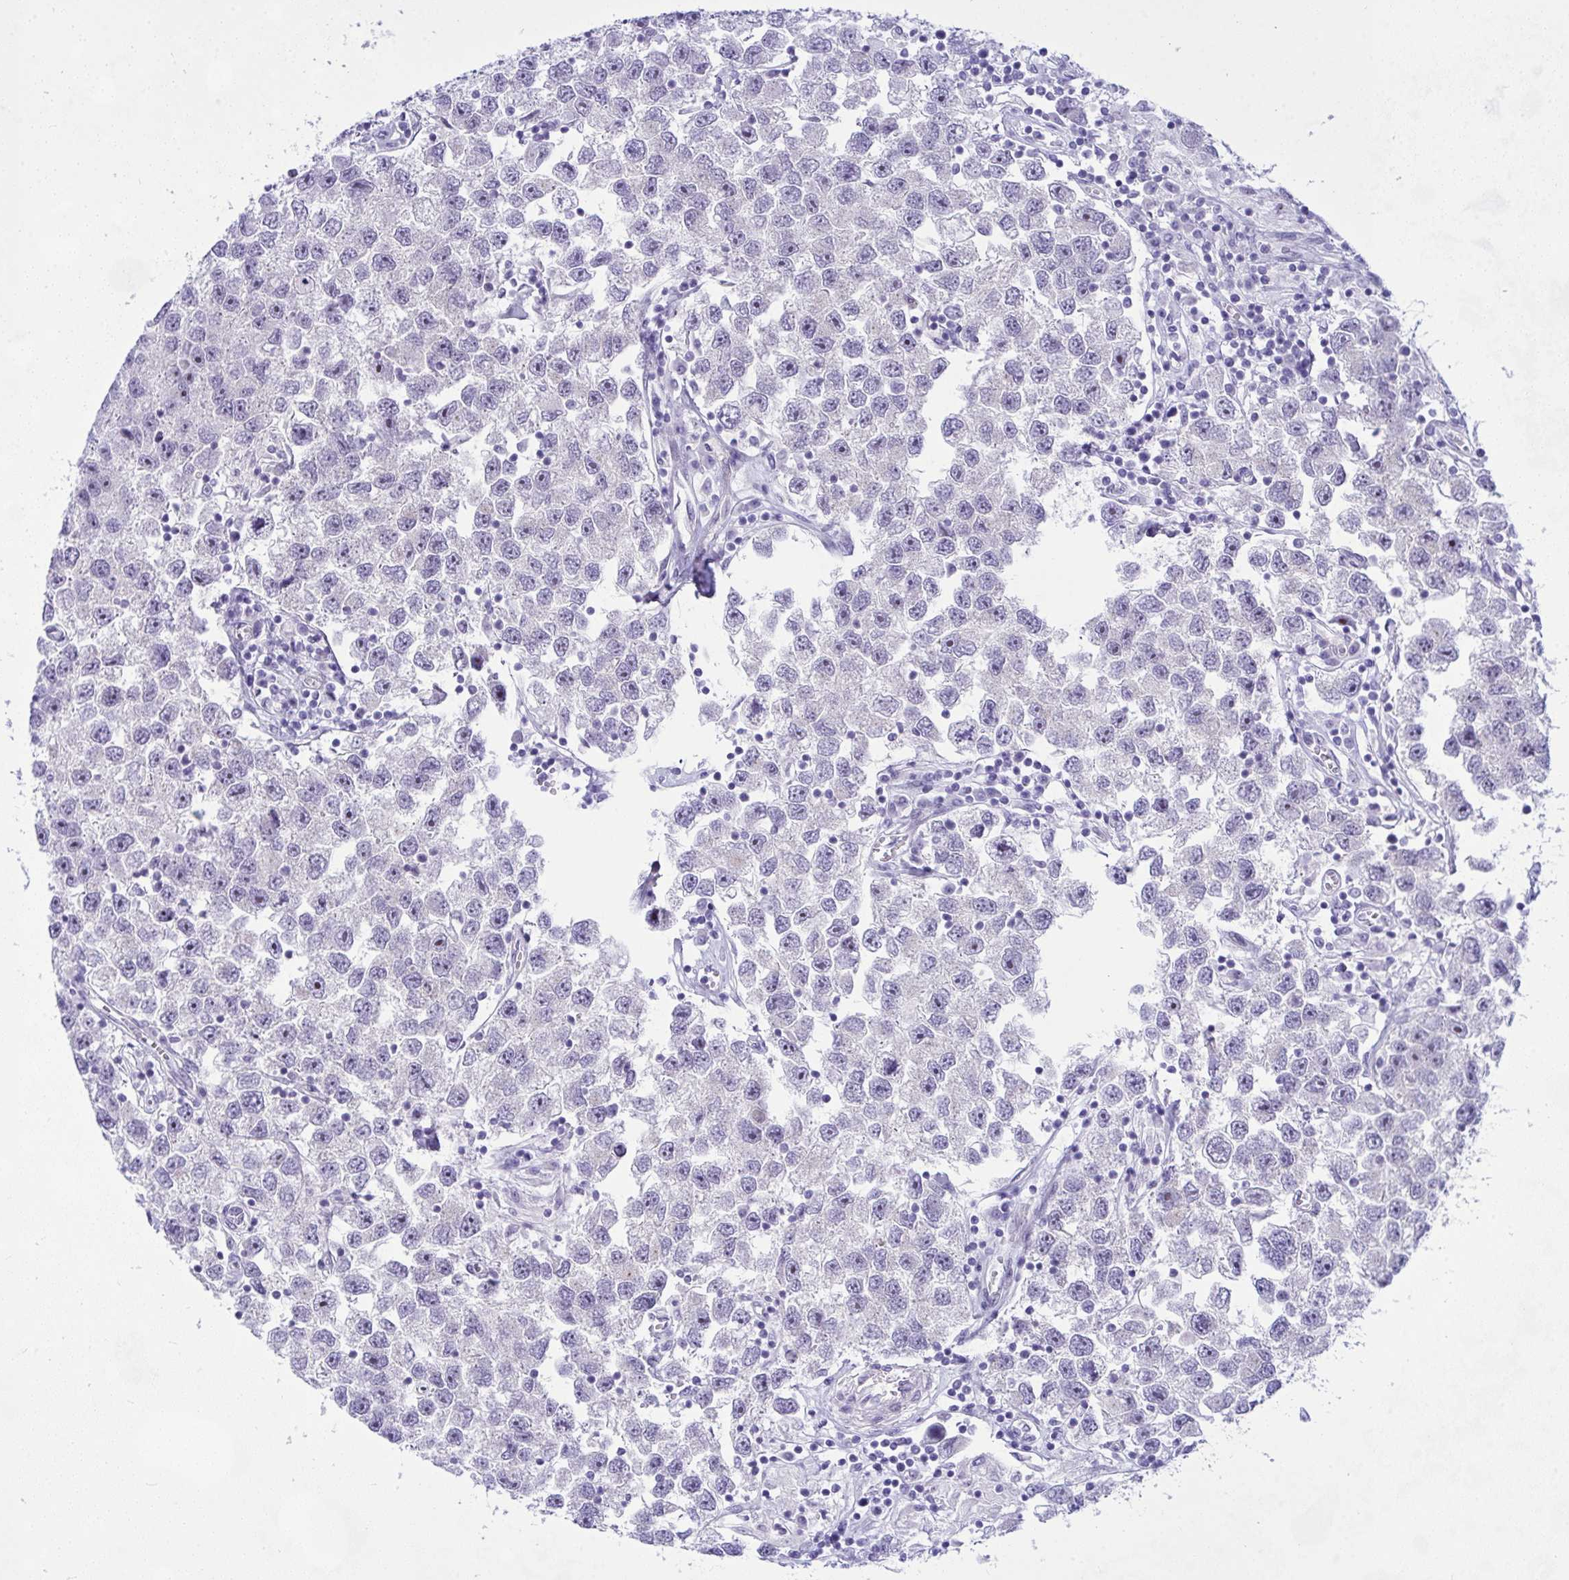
{"staining": {"intensity": "negative", "quantity": "none", "location": "none"}, "tissue": "testis cancer", "cell_type": "Tumor cells", "image_type": "cancer", "snomed": [{"axis": "morphology", "description": "Seminoma, NOS"}, {"axis": "topography", "description": "Testis"}], "caption": "The micrograph demonstrates no significant staining in tumor cells of testis cancer (seminoma).", "gene": "NFXL1", "patient": {"sex": "male", "age": 26}}